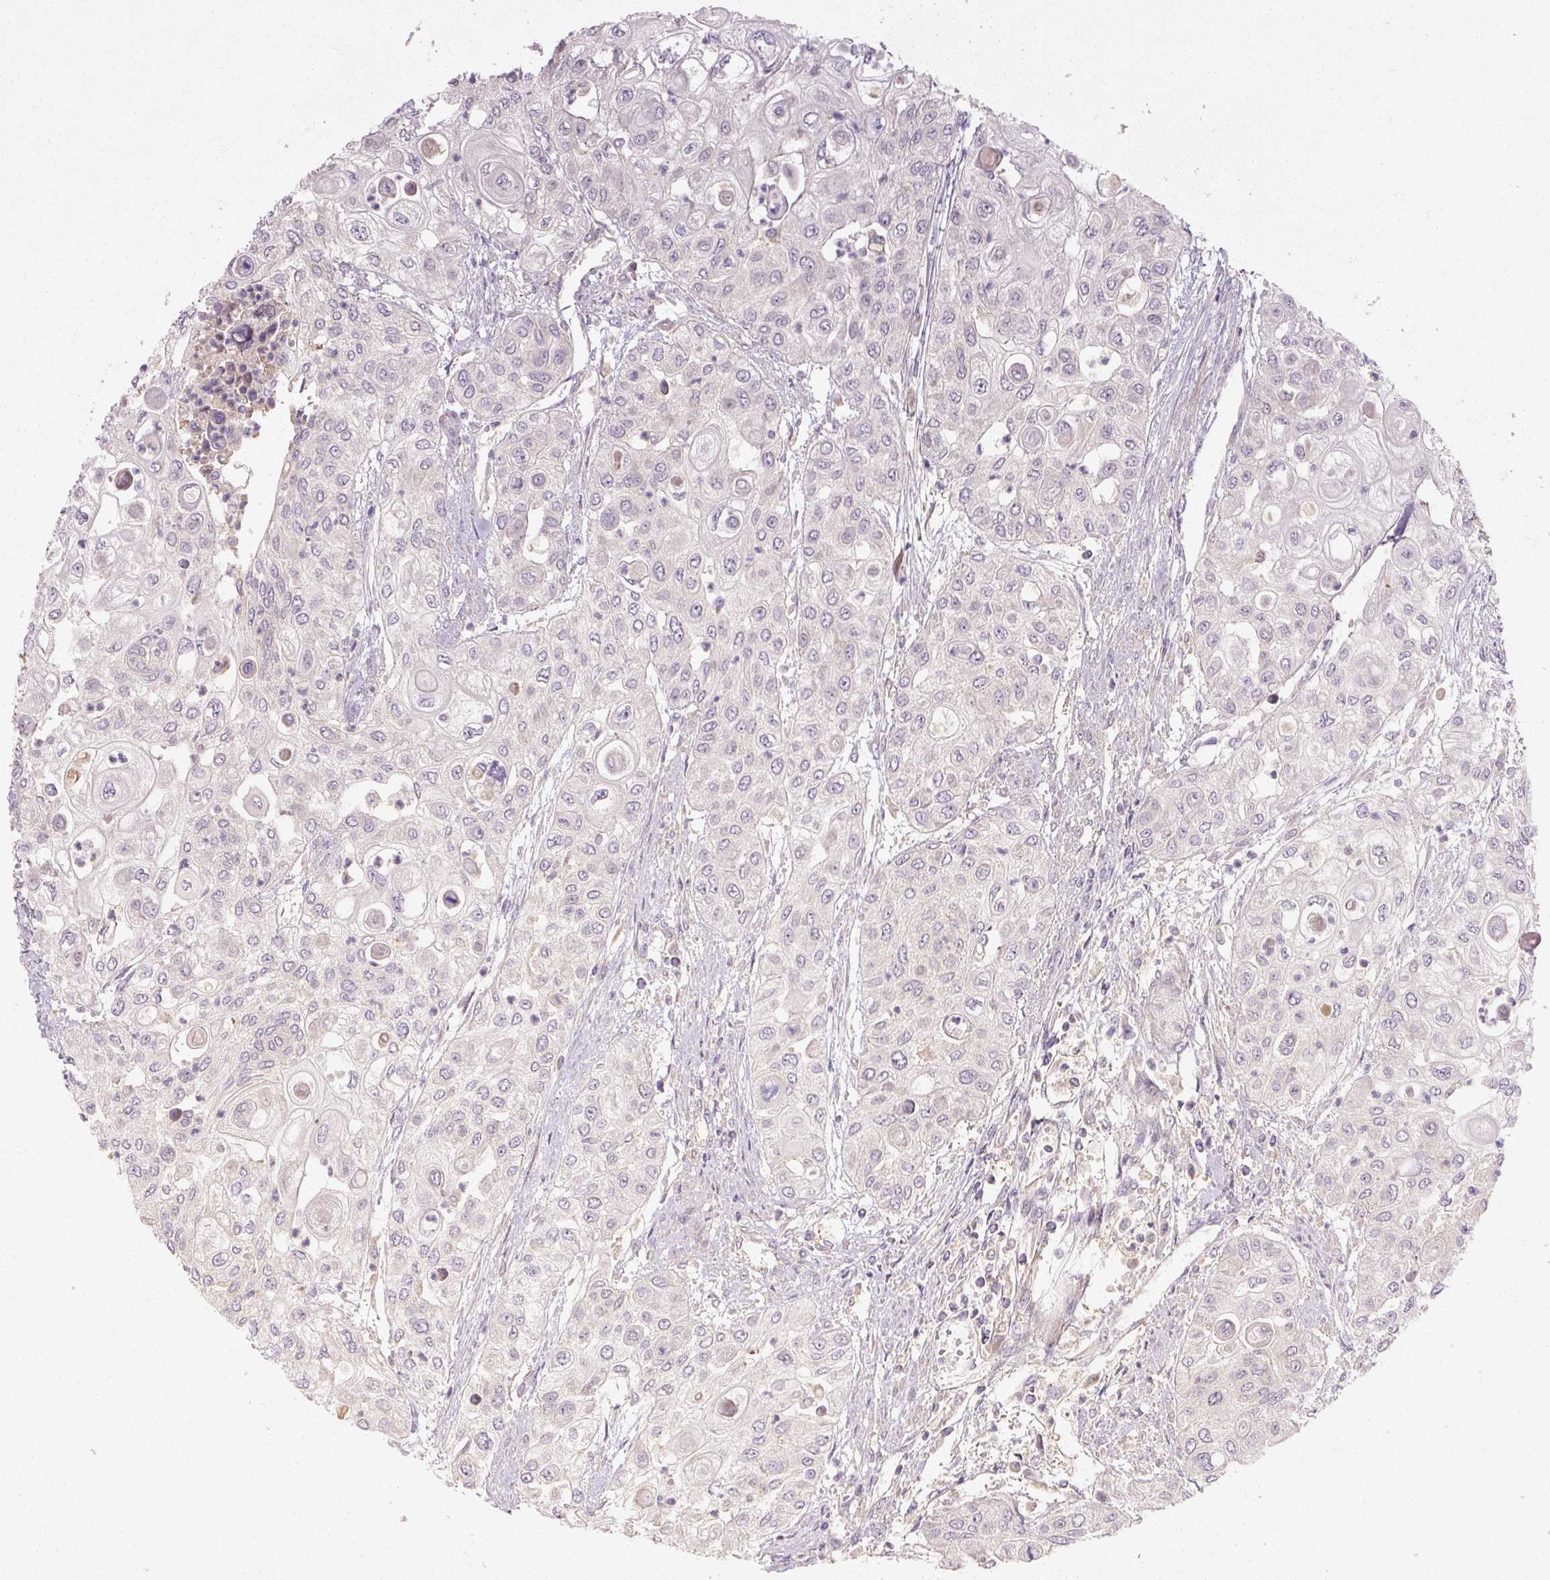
{"staining": {"intensity": "negative", "quantity": "none", "location": "none"}, "tissue": "urothelial cancer", "cell_type": "Tumor cells", "image_type": "cancer", "snomed": [{"axis": "morphology", "description": "Urothelial carcinoma, High grade"}, {"axis": "topography", "description": "Urinary bladder"}], "caption": "Urothelial cancer was stained to show a protein in brown. There is no significant expression in tumor cells.", "gene": "RB1CC1", "patient": {"sex": "female", "age": 79}}